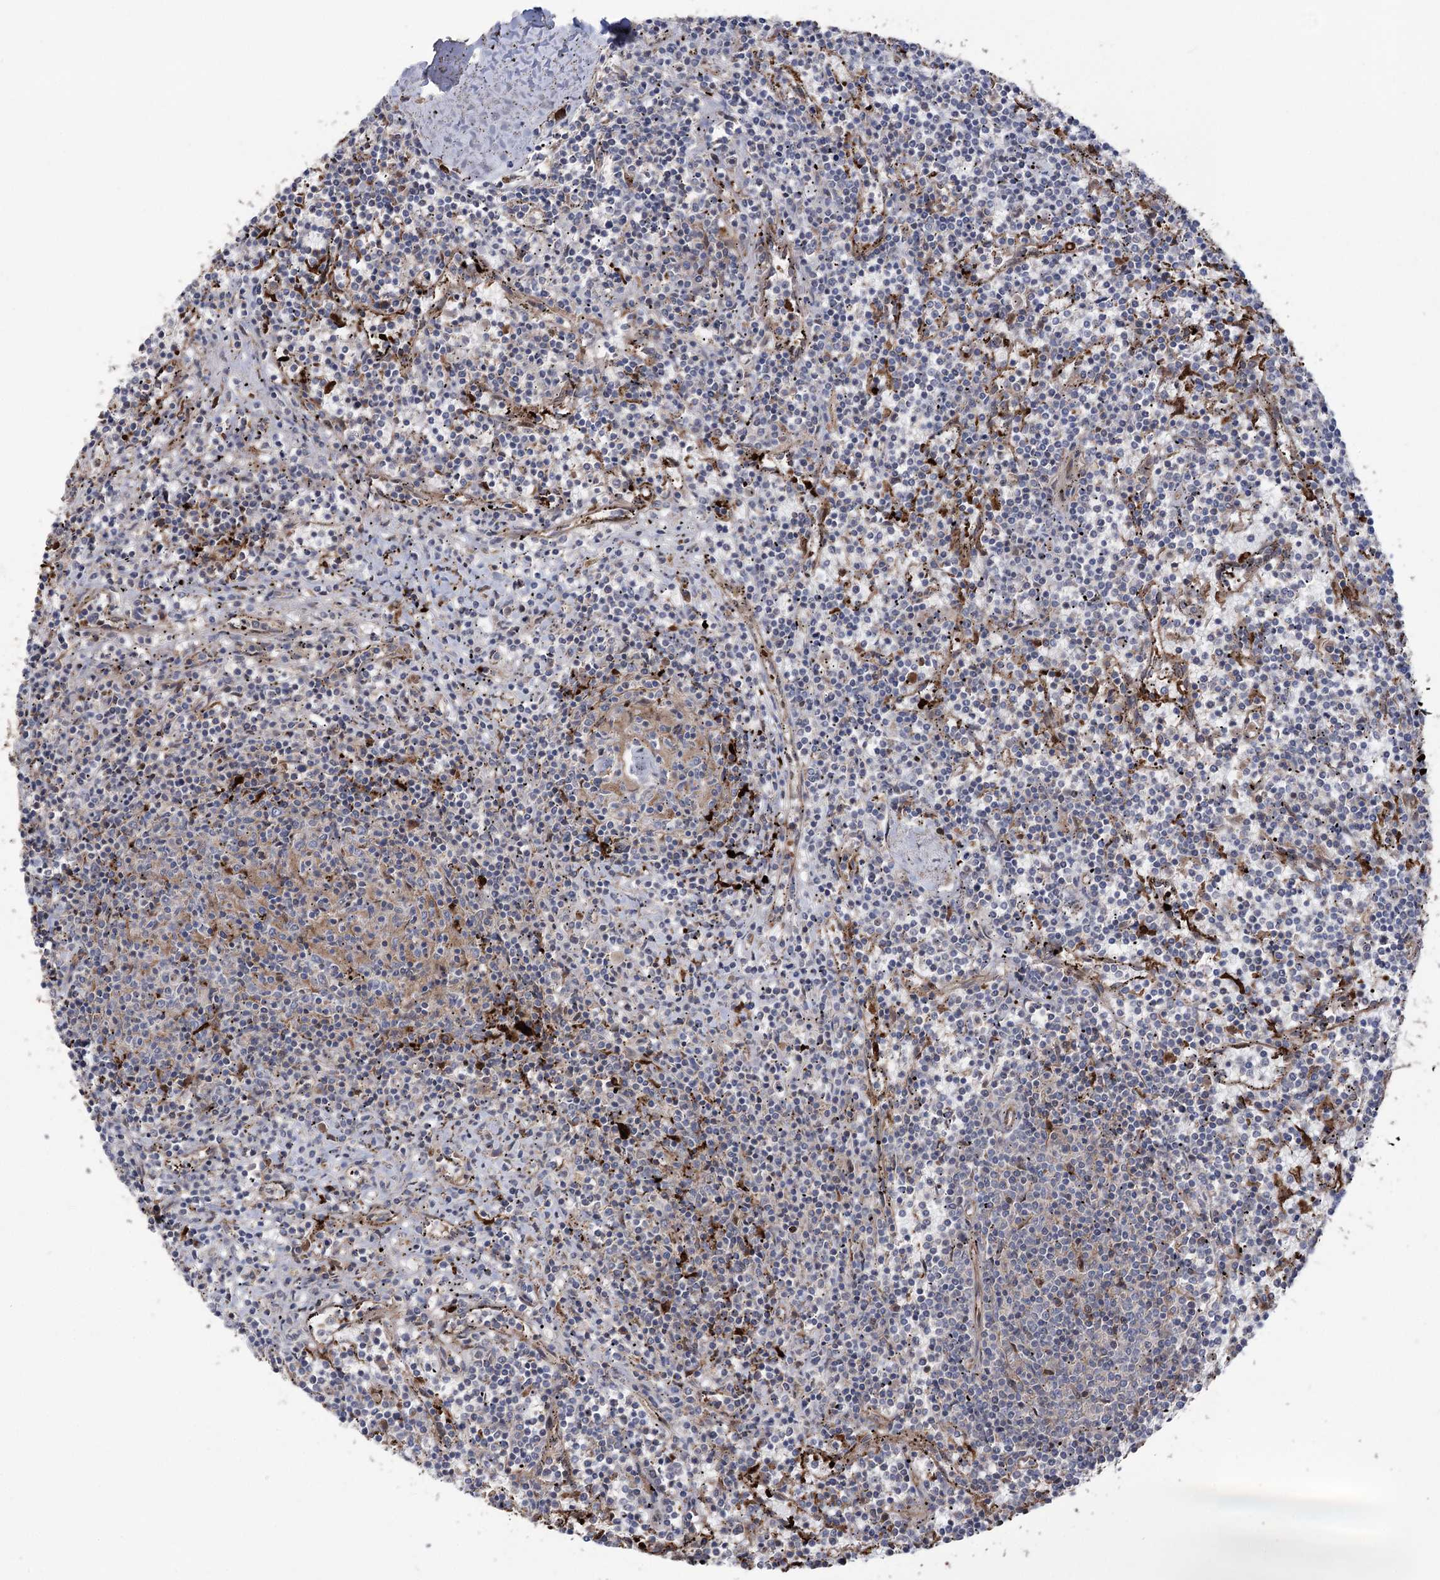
{"staining": {"intensity": "negative", "quantity": "none", "location": "none"}, "tissue": "lymphoma", "cell_type": "Tumor cells", "image_type": "cancer", "snomed": [{"axis": "morphology", "description": "Malignant lymphoma, non-Hodgkin's type, Low grade"}, {"axis": "topography", "description": "Spleen"}], "caption": "Tumor cells show no significant protein expression in malignant lymphoma, non-Hodgkin's type (low-grade).", "gene": "OTUD1", "patient": {"sex": "female", "age": 50}}